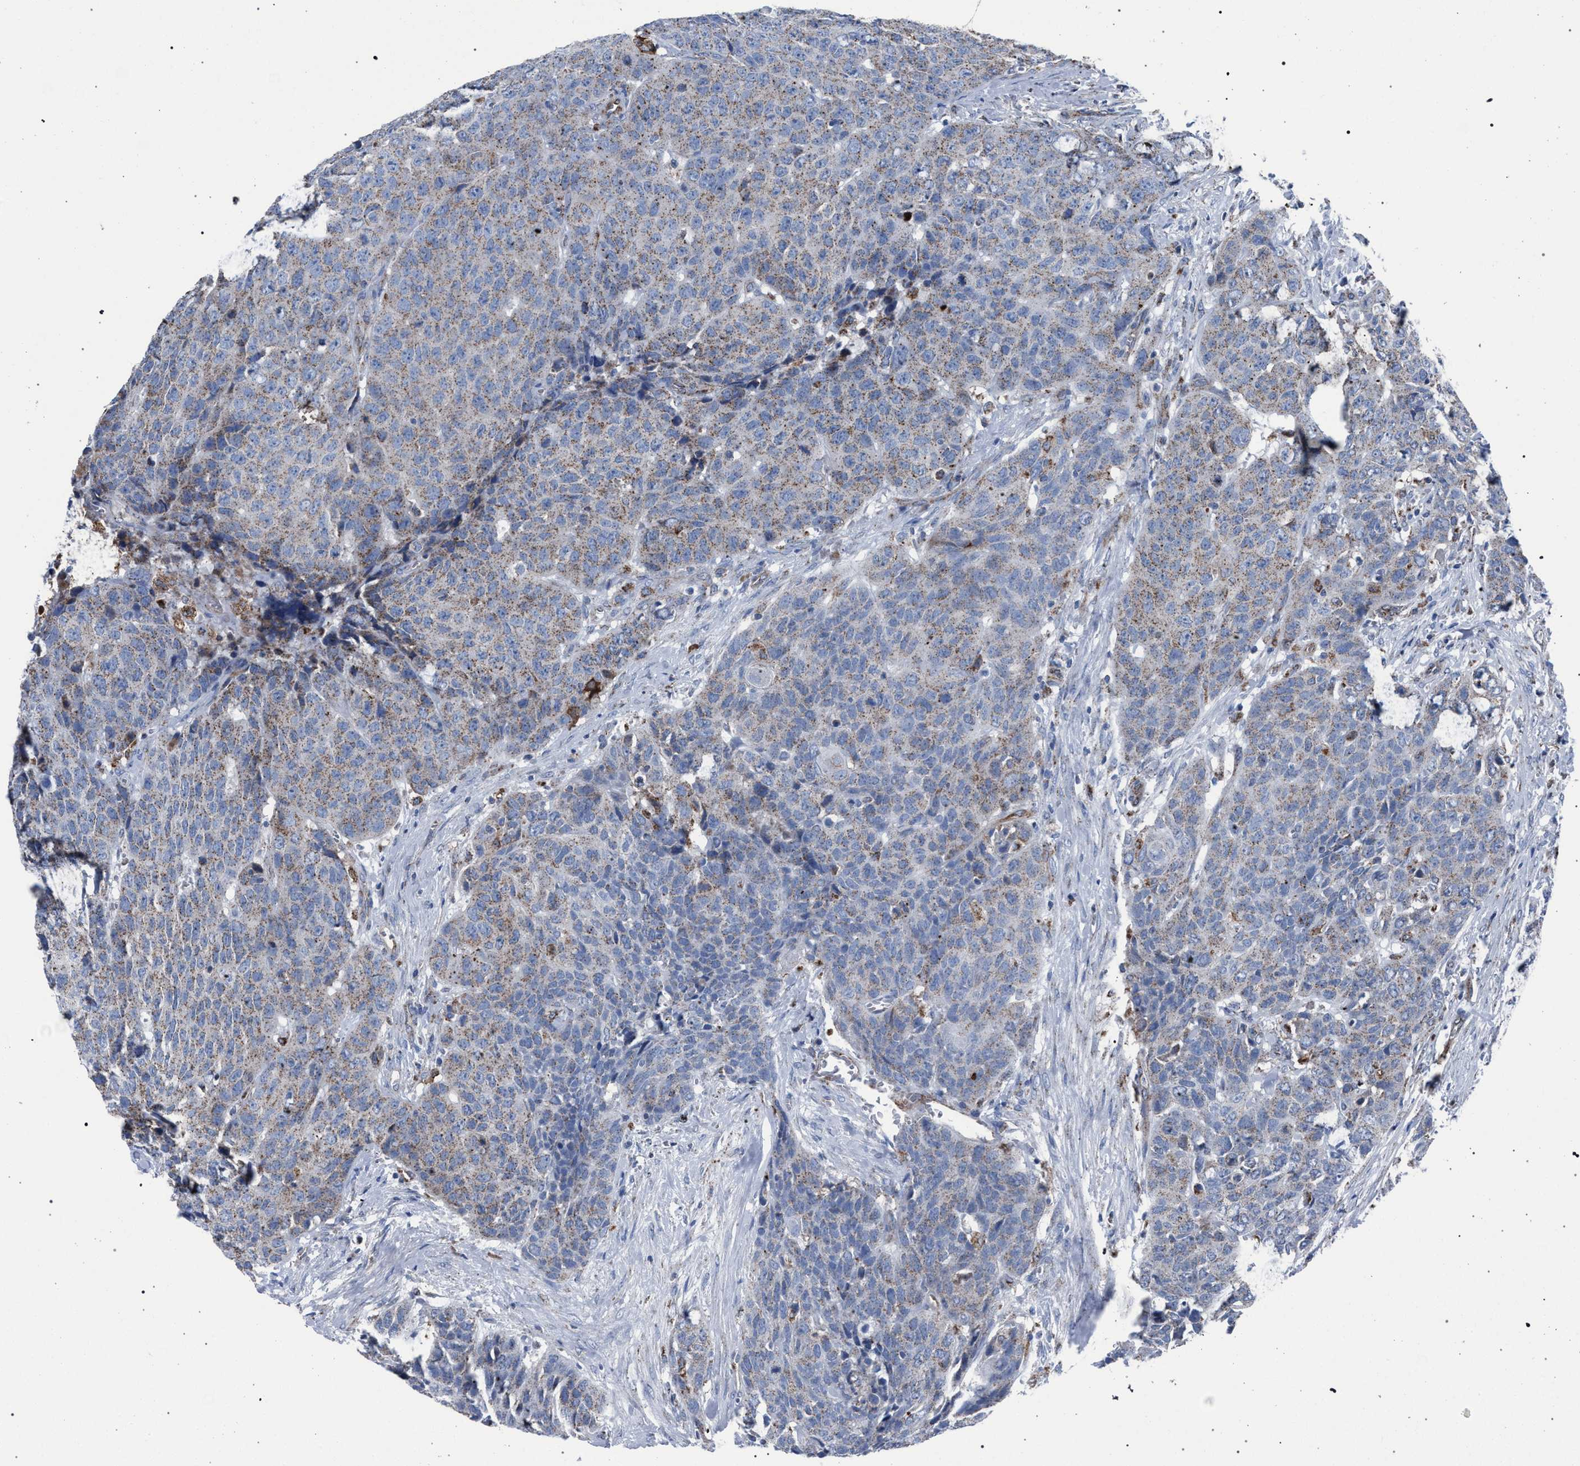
{"staining": {"intensity": "weak", "quantity": "<25%", "location": "cytoplasmic/membranous"}, "tissue": "head and neck cancer", "cell_type": "Tumor cells", "image_type": "cancer", "snomed": [{"axis": "morphology", "description": "Squamous cell carcinoma, NOS"}, {"axis": "topography", "description": "Head-Neck"}], "caption": "A high-resolution micrograph shows immunohistochemistry staining of head and neck cancer, which exhibits no significant expression in tumor cells.", "gene": "HSD17B4", "patient": {"sex": "male", "age": 66}}